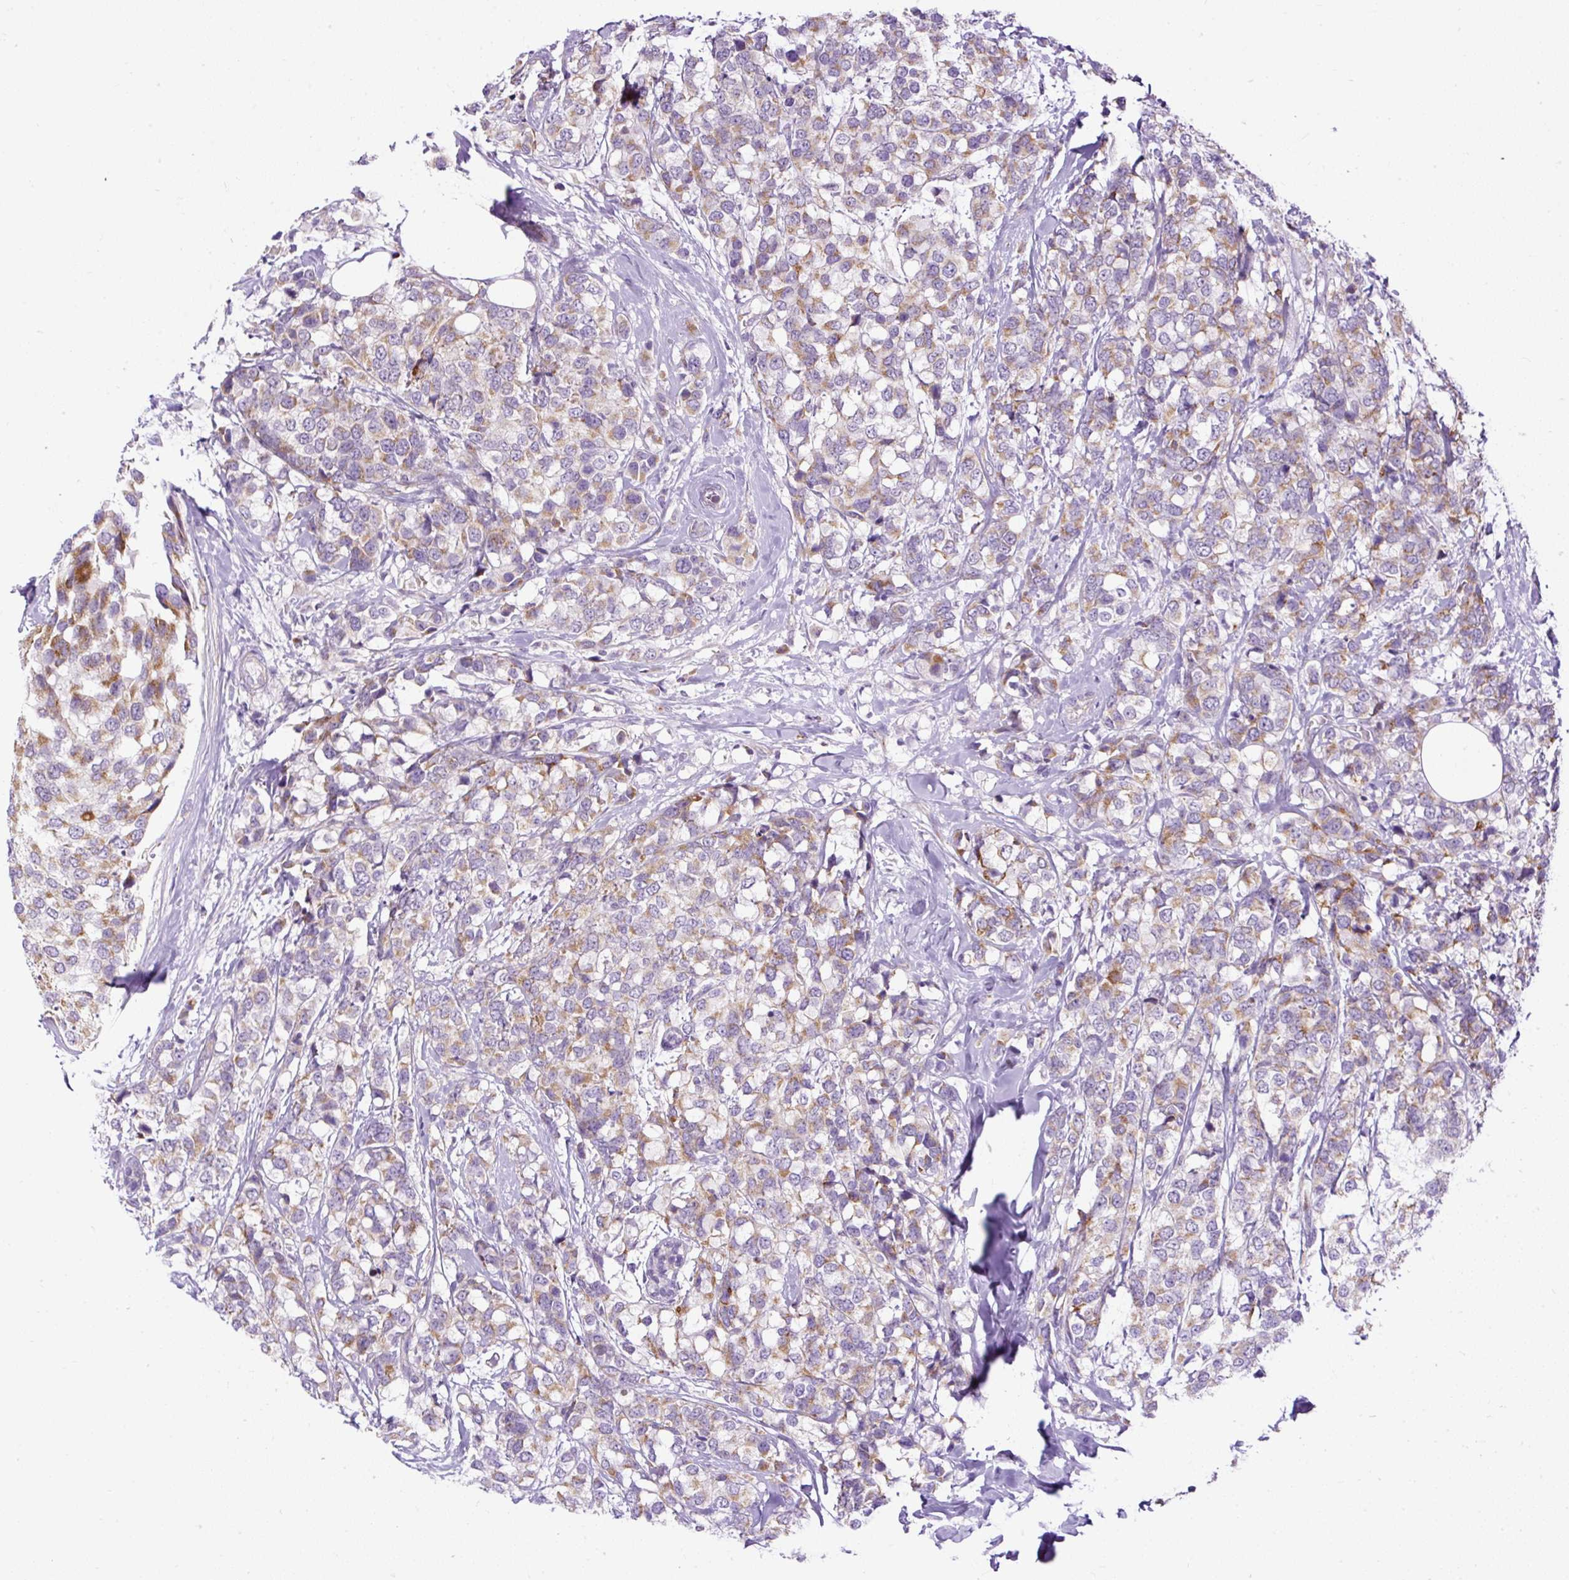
{"staining": {"intensity": "moderate", "quantity": "25%-75%", "location": "cytoplasmic/membranous"}, "tissue": "breast cancer", "cell_type": "Tumor cells", "image_type": "cancer", "snomed": [{"axis": "morphology", "description": "Lobular carcinoma"}, {"axis": "topography", "description": "Breast"}], "caption": "Protein expression analysis of human breast cancer (lobular carcinoma) reveals moderate cytoplasmic/membranous staining in about 25%-75% of tumor cells.", "gene": "FMC1", "patient": {"sex": "female", "age": 59}}